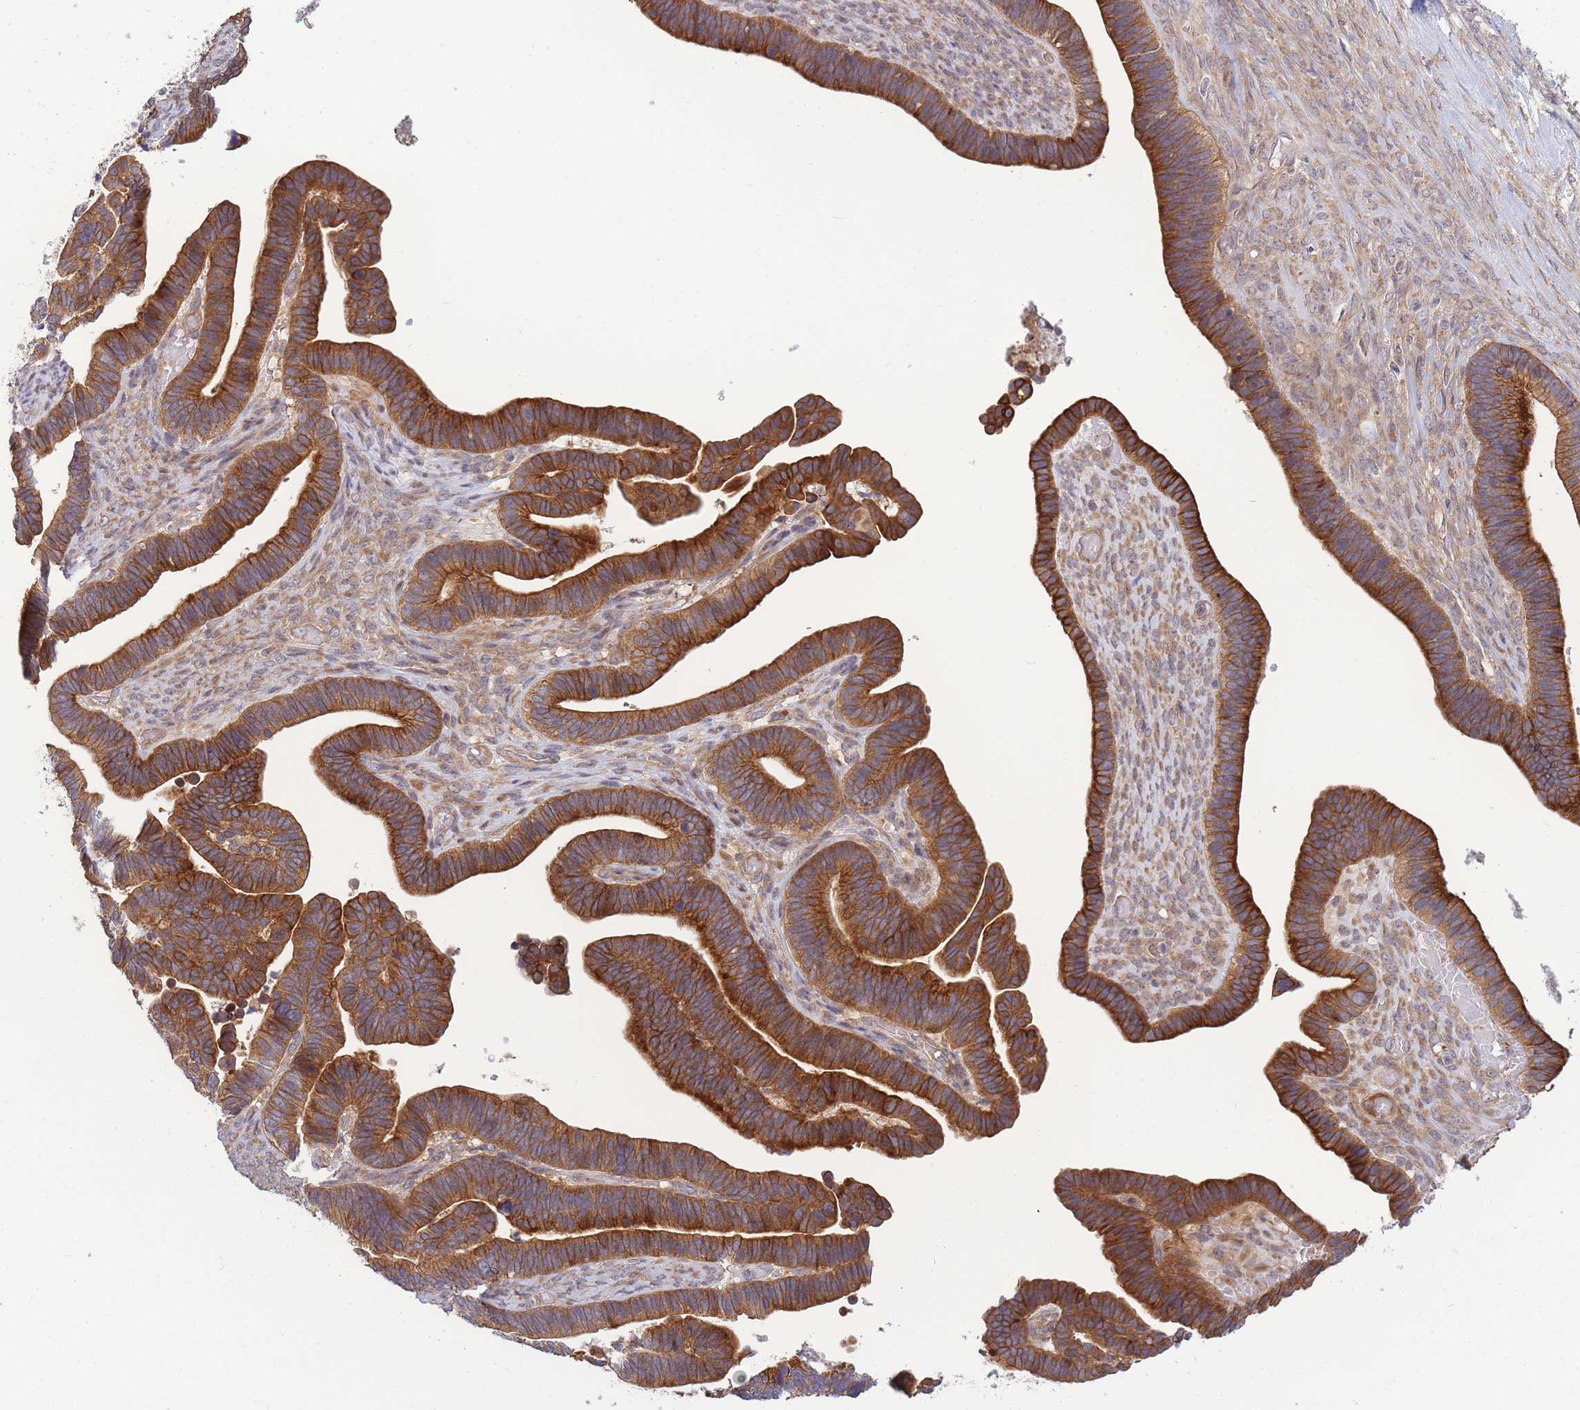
{"staining": {"intensity": "strong", "quantity": ">75%", "location": "cytoplasmic/membranous"}, "tissue": "ovarian cancer", "cell_type": "Tumor cells", "image_type": "cancer", "snomed": [{"axis": "morphology", "description": "Cystadenocarcinoma, serous, NOS"}, {"axis": "topography", "description": "Ovary"}], "caption": "Serous cystadenocarcinoma (ovarian) stained with immunohistochemistry (IHC) displays strong cytoplasmic/membranous staining in approximately >75% of tumor cells.", "gene": "PFDN6", "patient": {"sex": "female", "age": 56}}